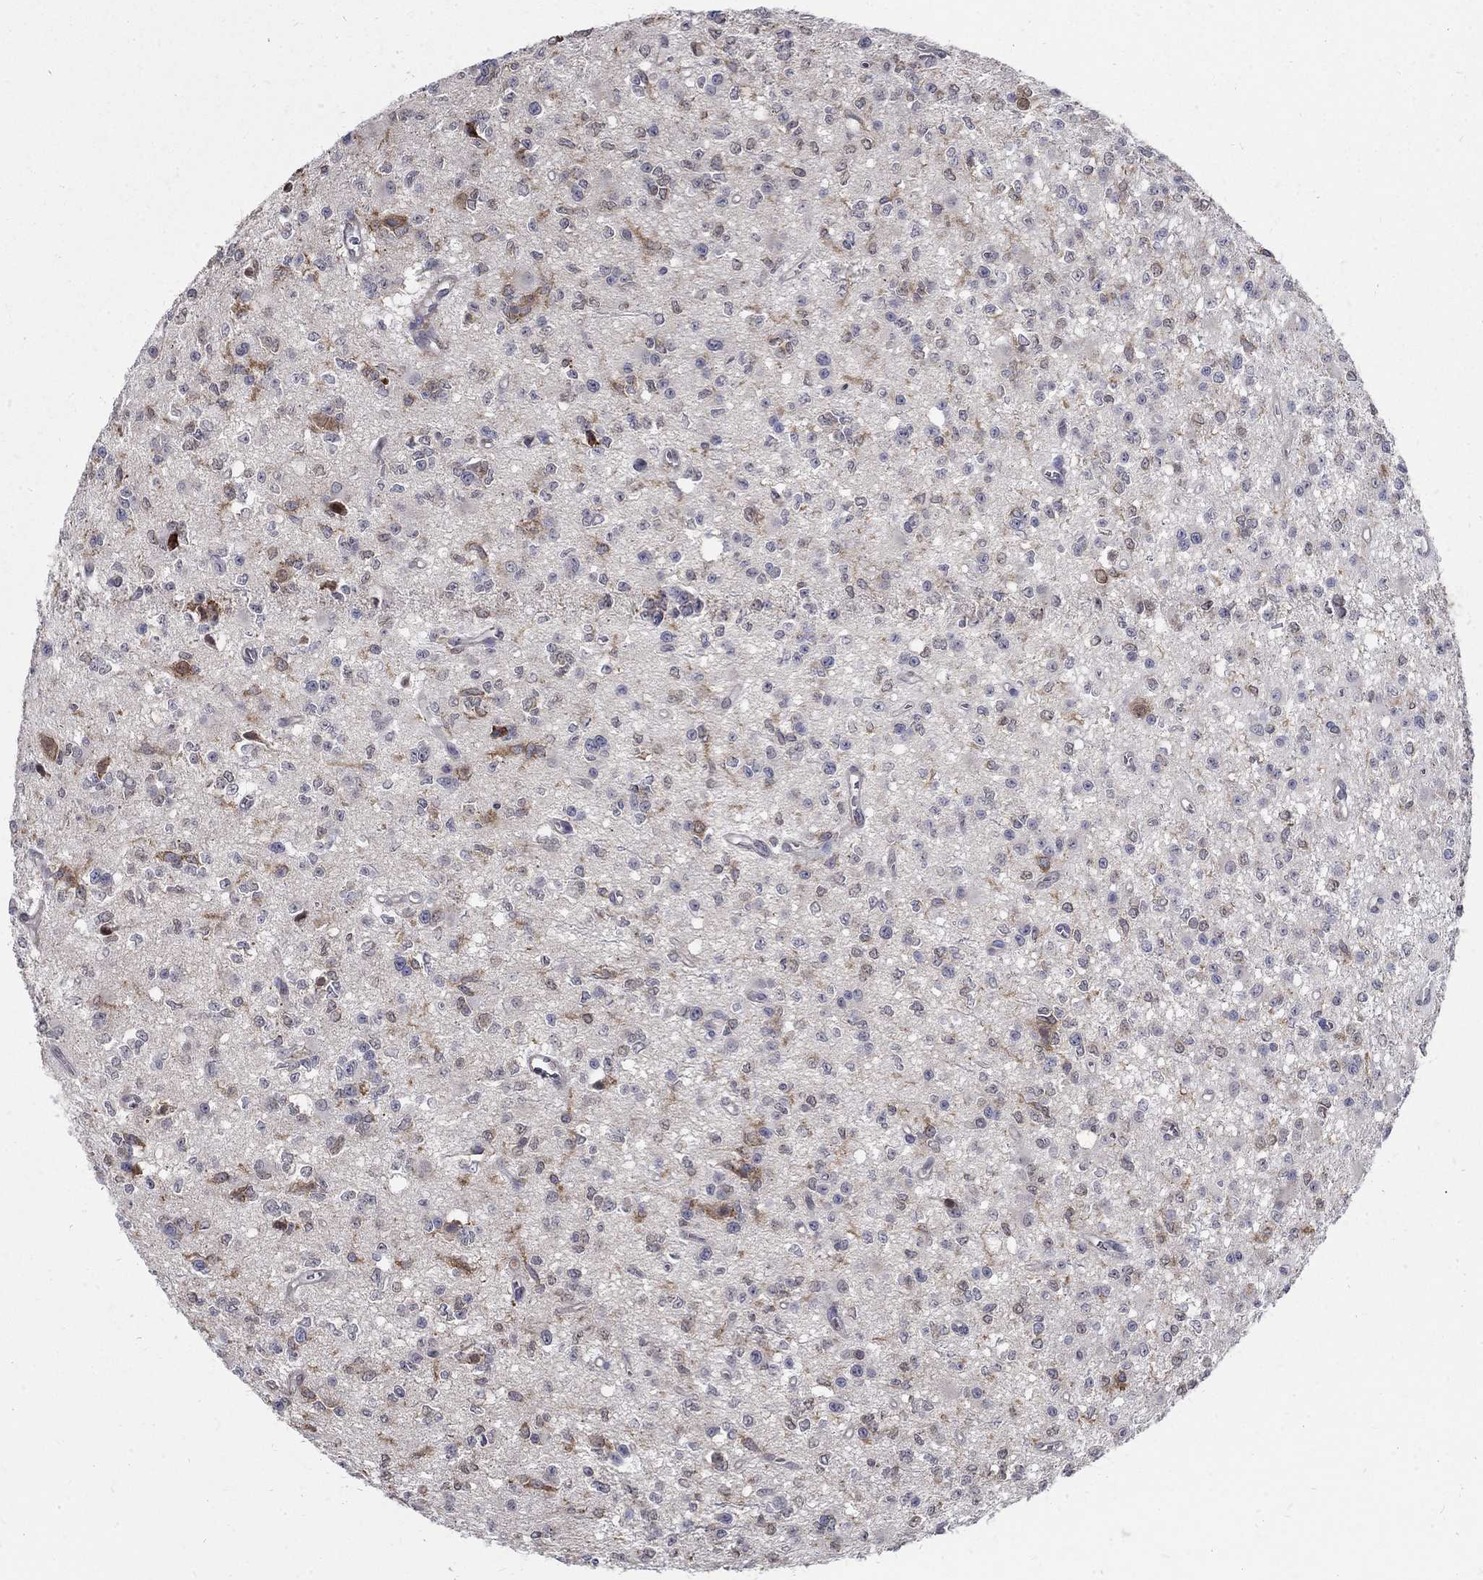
{"staining": {"intensity": "moderate", "quantity": "<25%", "location": "cytoplasmic/membranous"}, "tissue": "glioma", "cell_type": "Tumor cells", "image_type": "cancer", "snomed": [{"axis": "morphology", "description": "Glioma, malignant, Low grade"}, {"axis": "topography", "description": "Brain"}], "caption": "A brown stain labels moderate cytoplasmic/membranous positivity of a protein in human glioma tumor cells. Using DAB (brown) and hematoxylin (blue) stains, captured at high magnification using brightfield microscopy.", "gene": "AGAP2", "patient": {"sex": "female", "age": 45}}